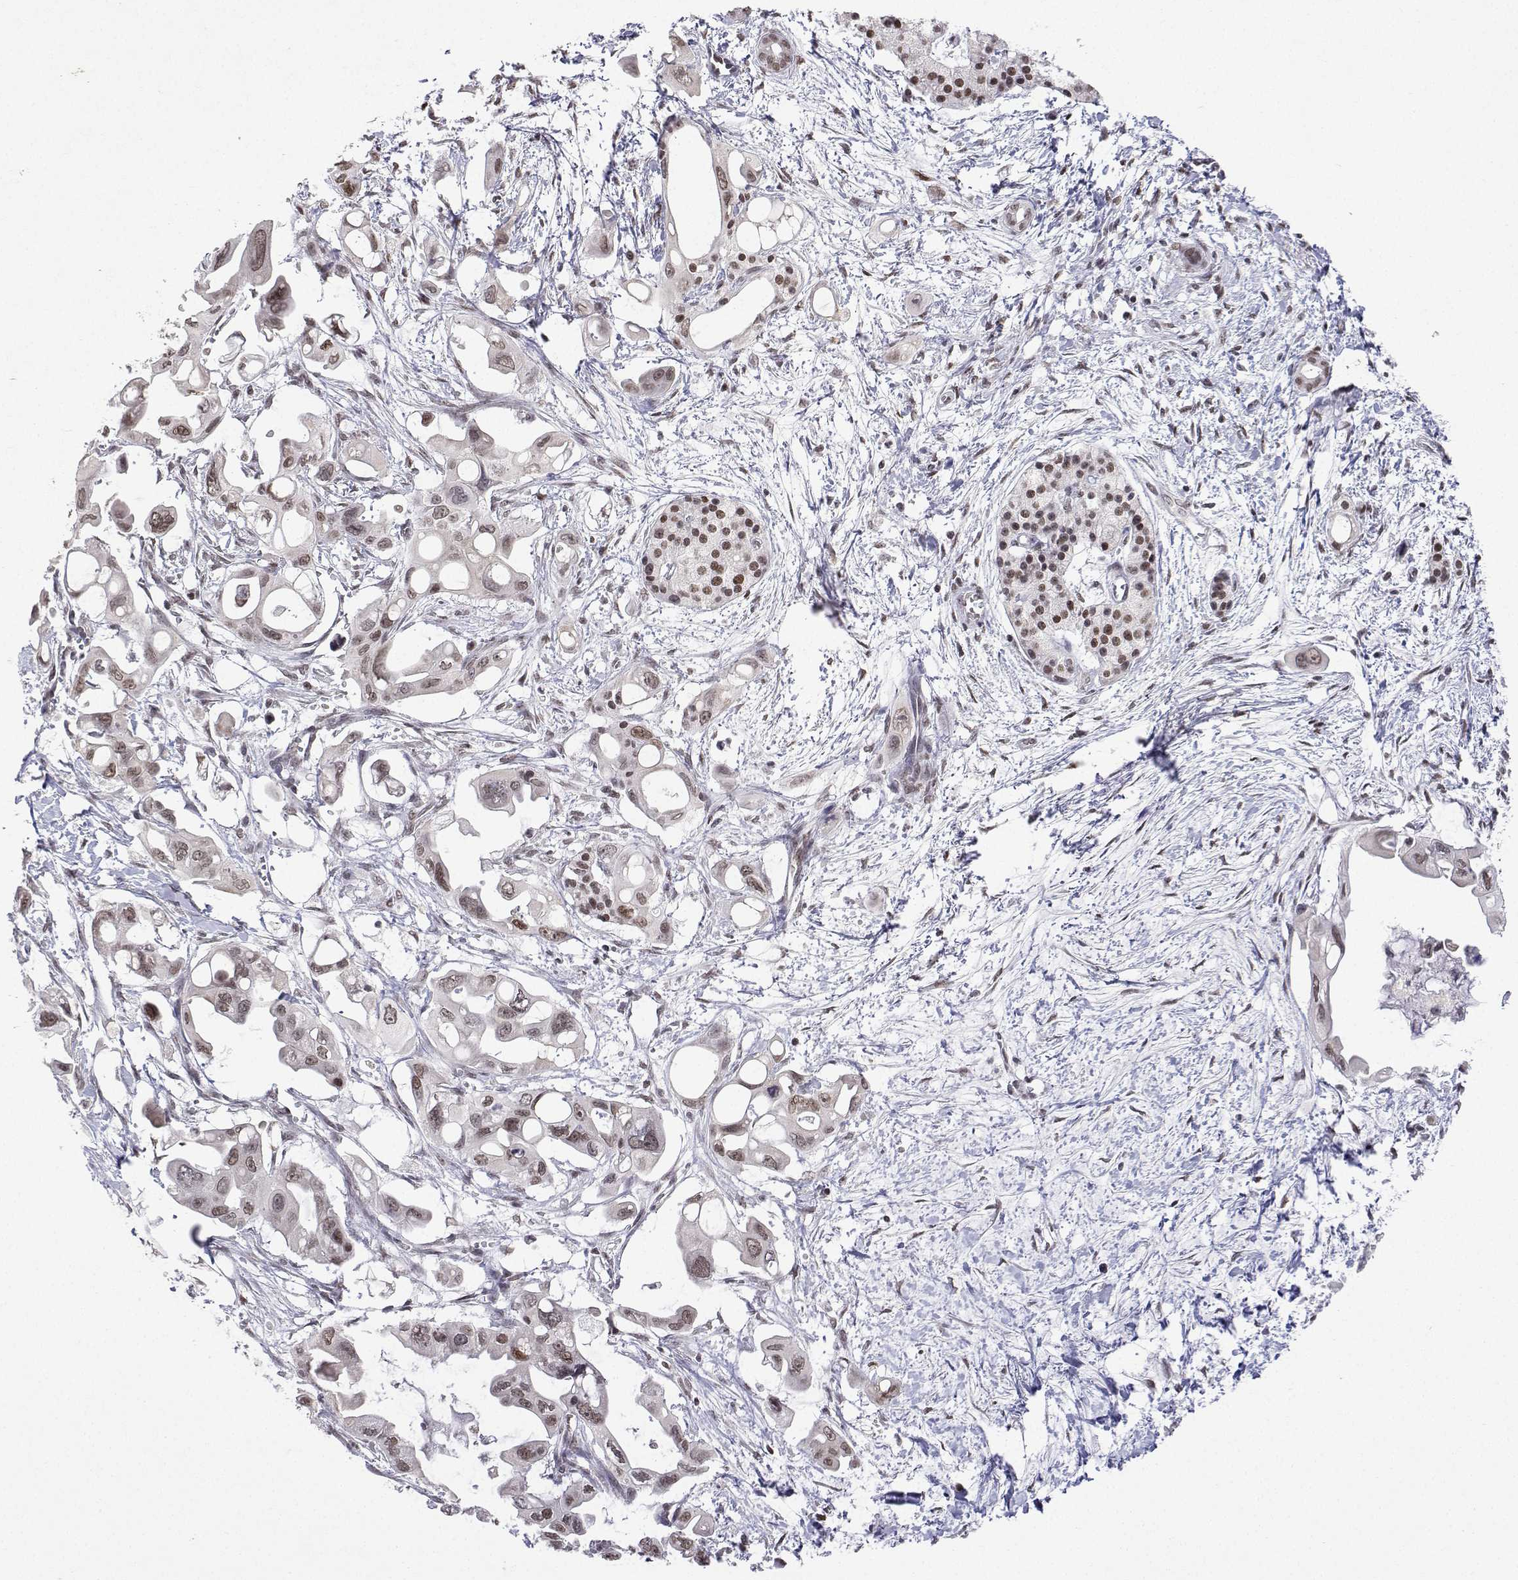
{"staining": {"intensity": "weak", "quantity": ">75%", "location": "nuclear"}, "tissue": "pancreatic cancer", "cell_type": "Tumor cells", "image_type": "cancer", "snomed": [{"axis": "morphology", "description": "Adenocarcinoma, NOS"}, {"axis": "topography", "description": "Pancreas"}], "caption": "The photomicrograph shows immunohistochemical staining of adenocarcinoma (pancreatic). There is weak nuclear expression is identified in about >75% of tumor cells.", "gene": "XPC", "patient": {"sex": "male", "age": 61}}